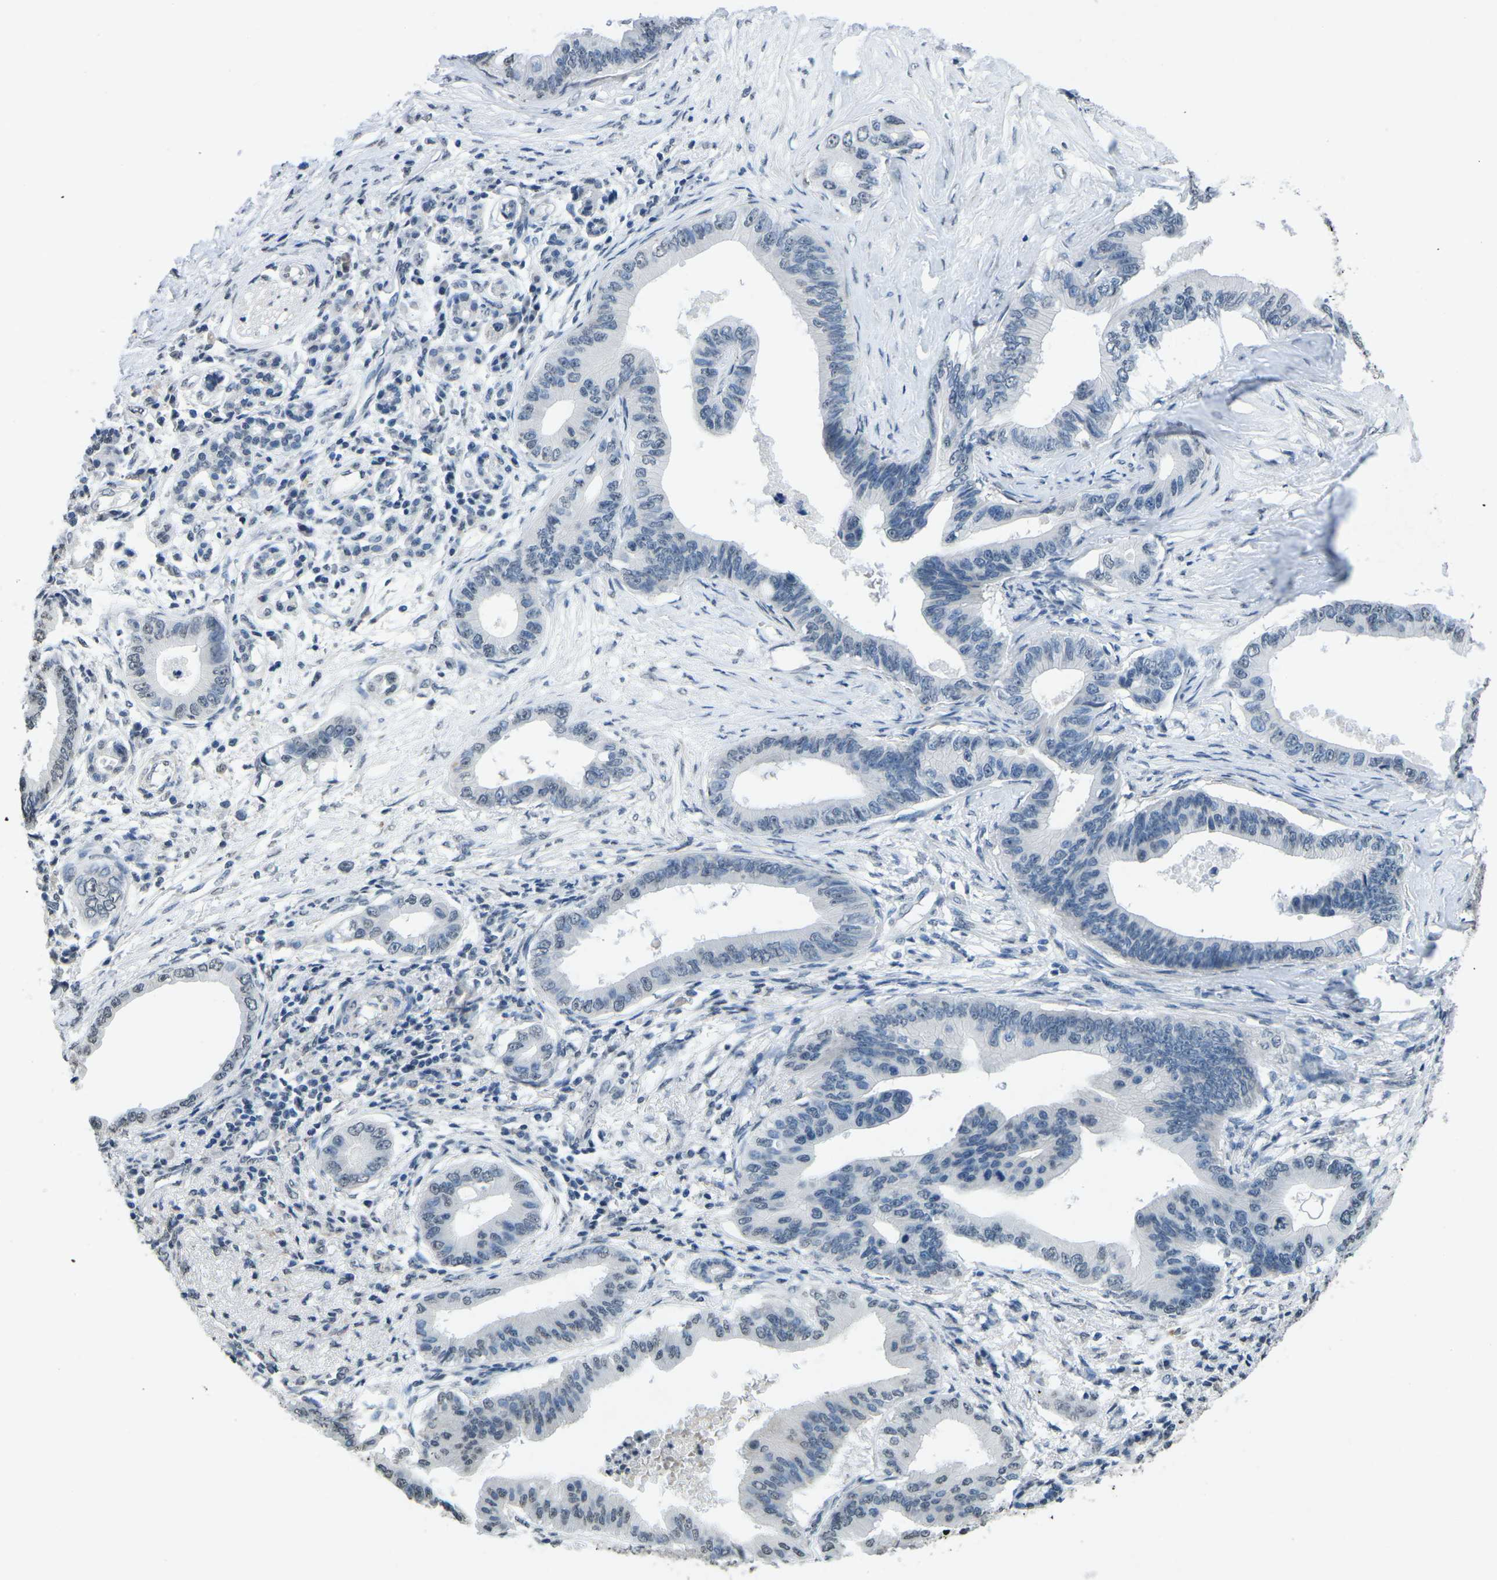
{"staining": {"intensity": "weak", "quantity": "<25%", "location": "cytoplasmic/membranous,nuclear"}, "tissue": "pancreatic cancer", "cell_type": "Tumor cells", "image_type": "cancer", "snomed": [{"axis": "morphology", "description": "Adenocarcinoma, NOS"}, {"axis": "topography", "description": "Pancreas"}], "caption": "A high-resolution photomicrograph shows IHC staining of pancreatic adenocarcinoma, which reveals no significant positivity in tumor cells.", "gene": "TFR2", "patient": {"sex": "male", "age": 77}}